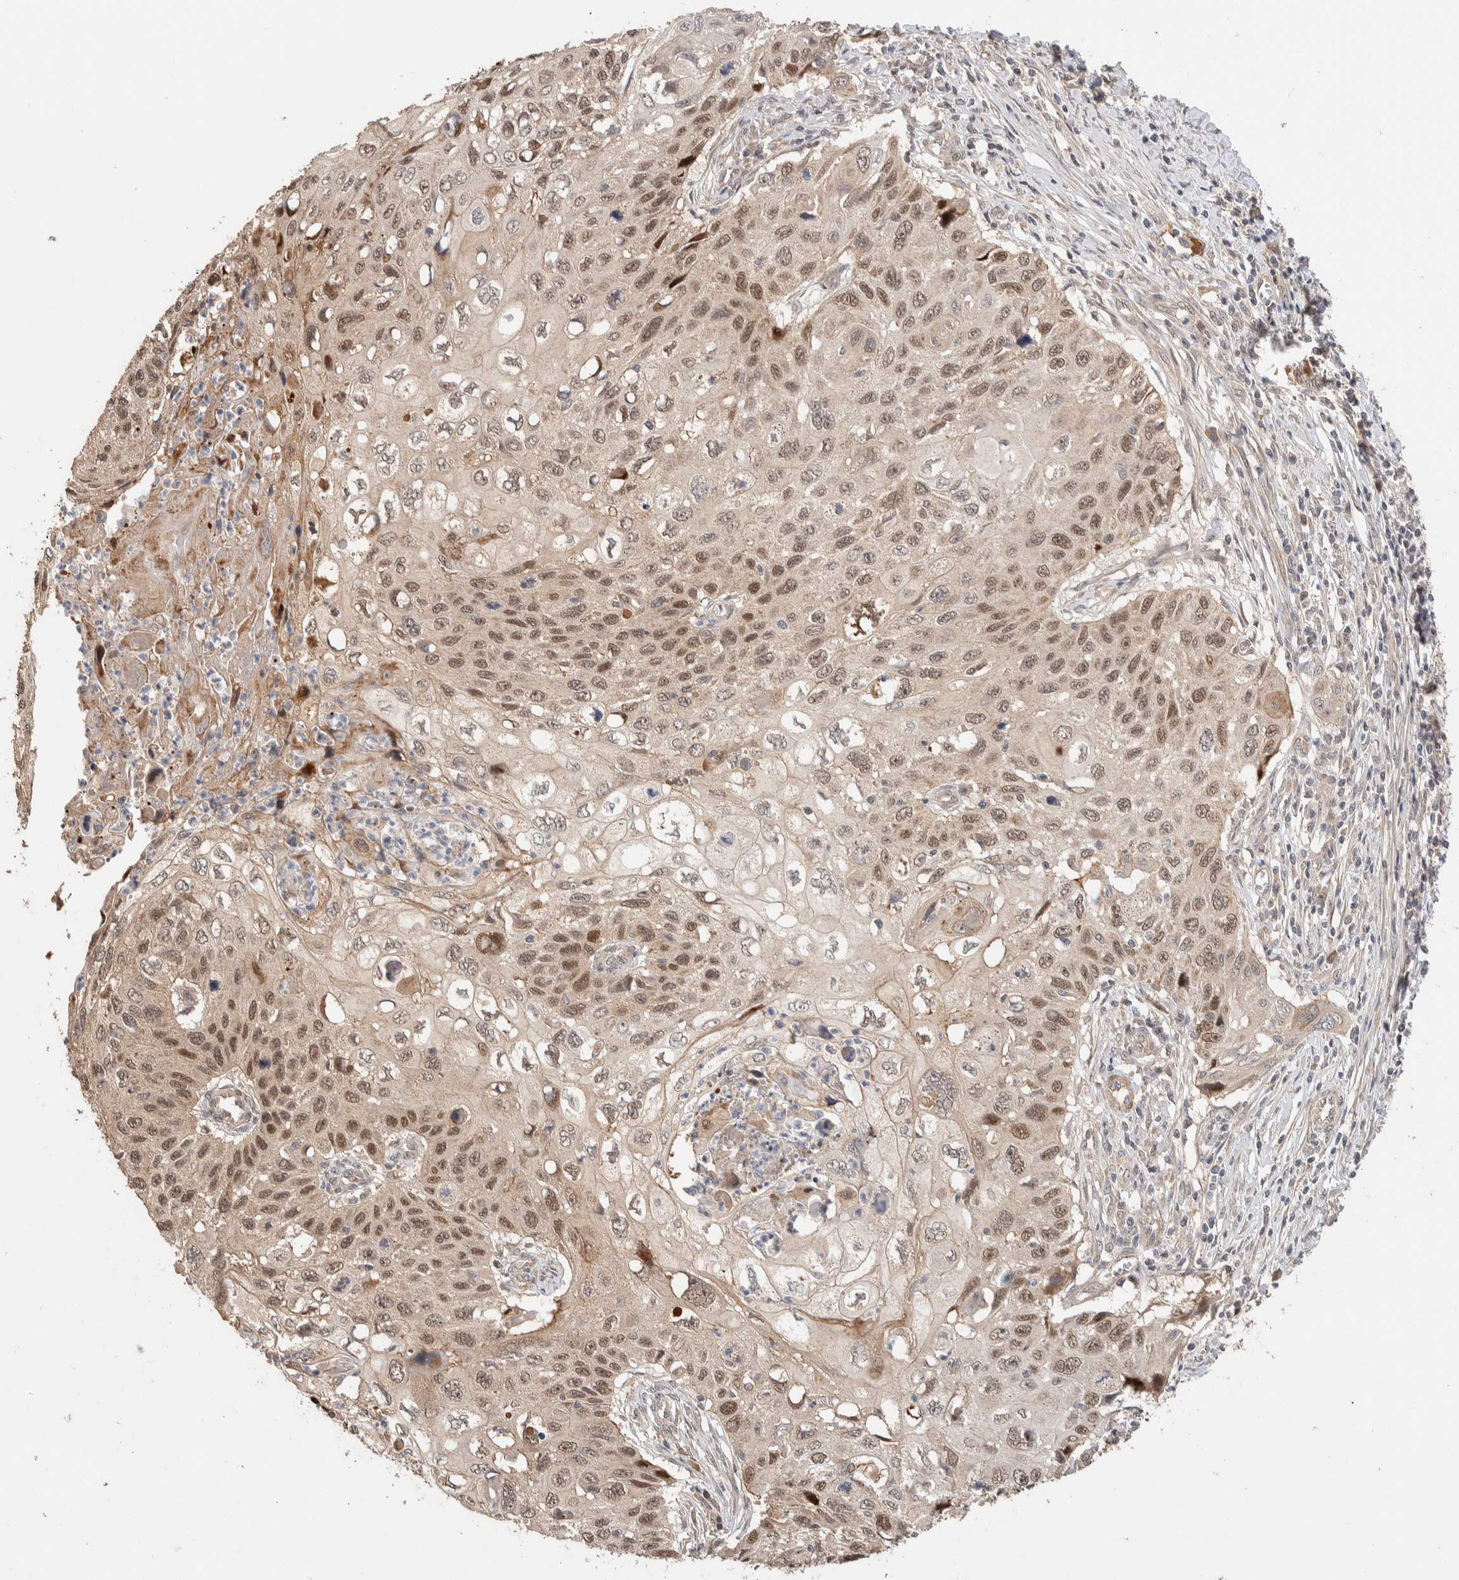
{"staining": {"intensity": "moderate", "quantity": ">75%", "location": "cytoplasmic/membranous,nuclear"}, "tissue": "cervical cancer", "cell_type": "Tumor cells", "image_type": "cancer", "snomed": [{"axis": "morphology", "description": "Squamous cell carcinoma, NOS"}, {"axis": "topography", "description": "Cervix"}], "caption": "A brown stain highlights moderate cytoplasmic/membranous and nuclear expression of a protein in human squamous cell carcinoma (cervical) tumor cells.", "gene": "PRDM15", "patient": {"sex": "female", "age": 70}}